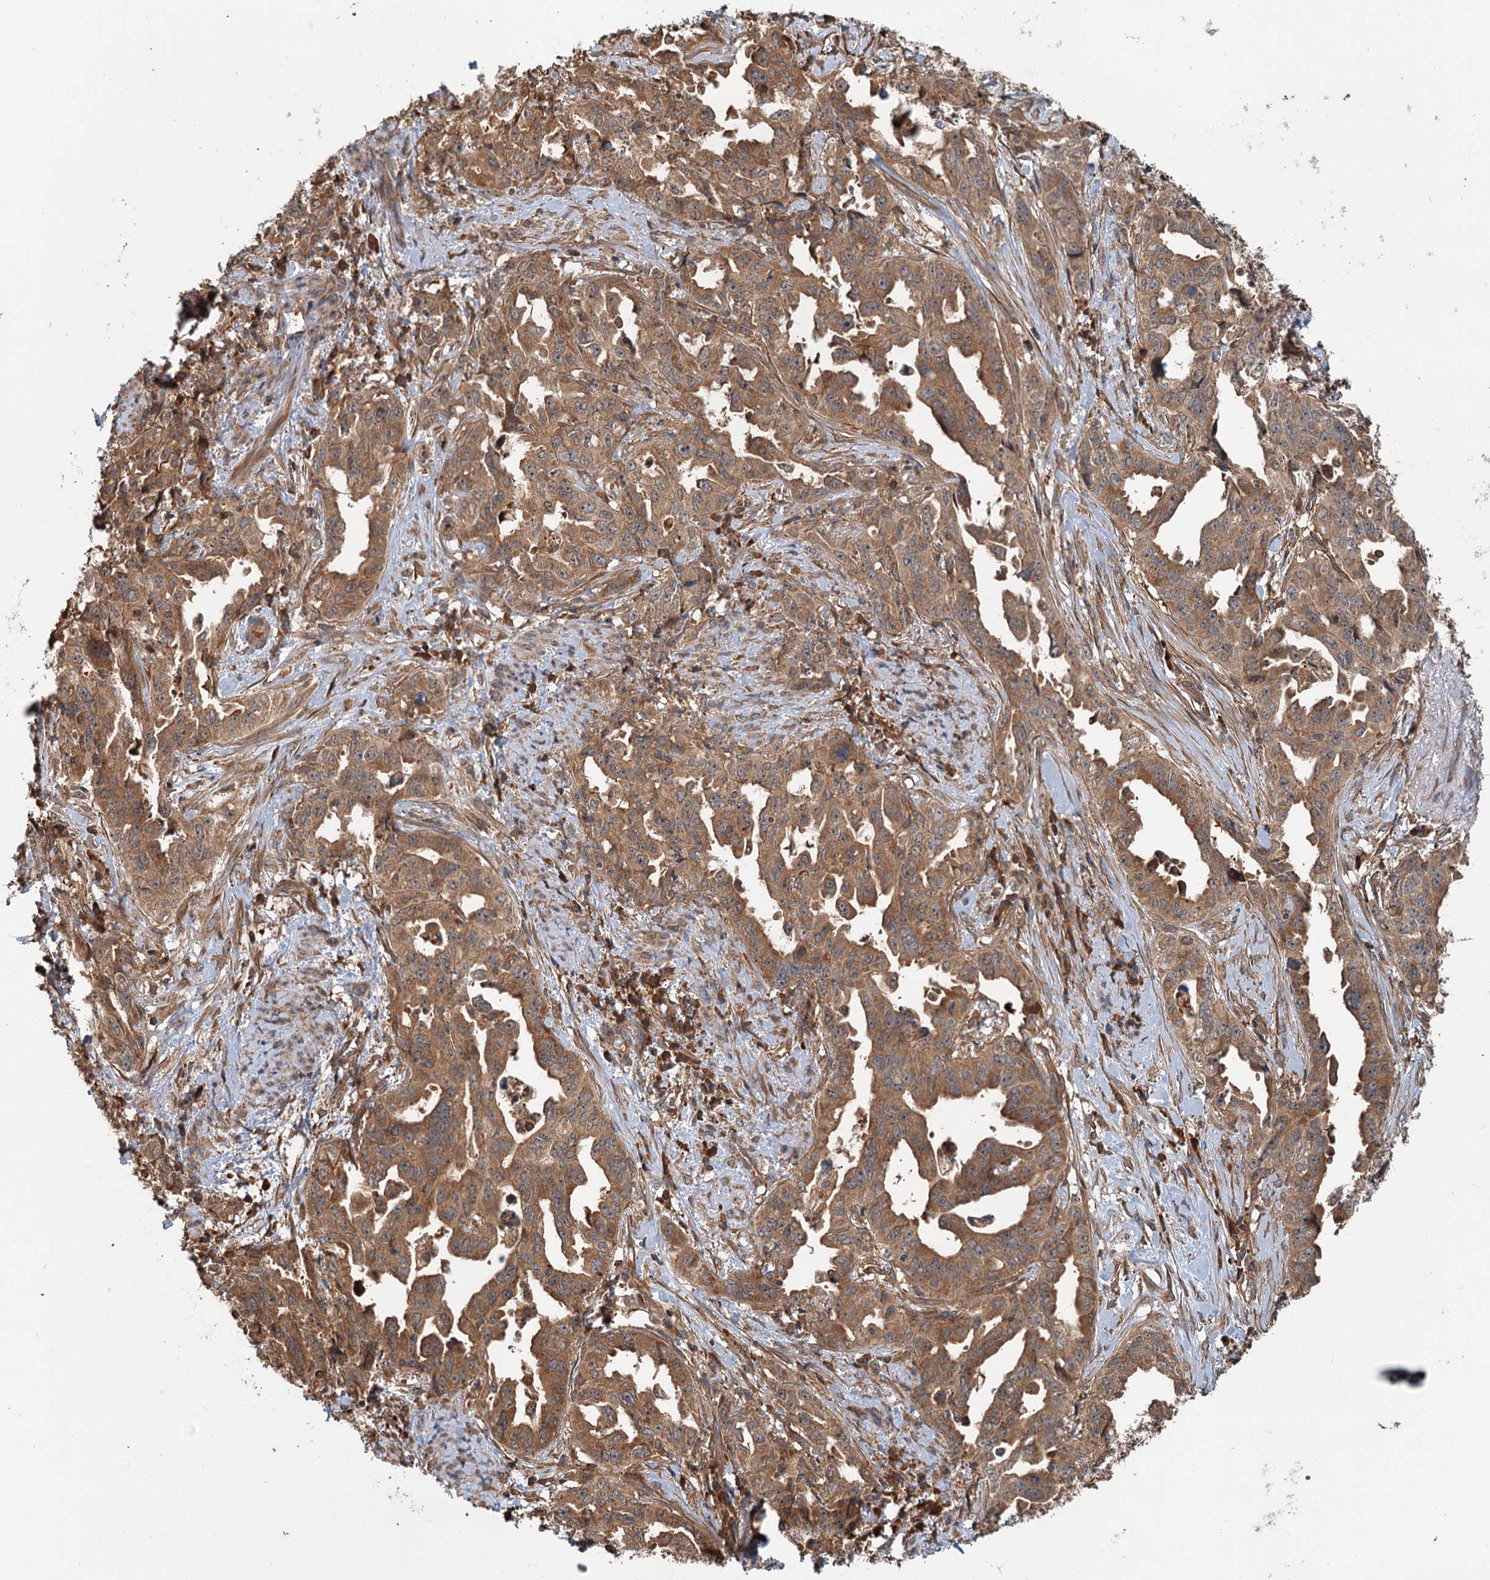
{"staining": {"intensity": "moderate", "quantity": ">75%", "location": "cytoplasmic/membranous"}, "tissue": "endometrial cancer", "cell_type": "Tumor cells", "image_type": "cancer", "snomed": [{"axis": "morphology", "description": "Adenocarcinoma, NOS"}, {"axis": "topography", "description": "Endometrium"}], "caption": "IHC histopathology image of neoplastic tissue: endometrial cancer stained using IHC reveals medium levels of moderate protein expression localized specifically in the cytoplasmic/membranous of tumor cells, appearing as a cytoplasmic/membranous brown color.", "gene": "ZNF527", "patient": {"sex": "female", "age": 65}}